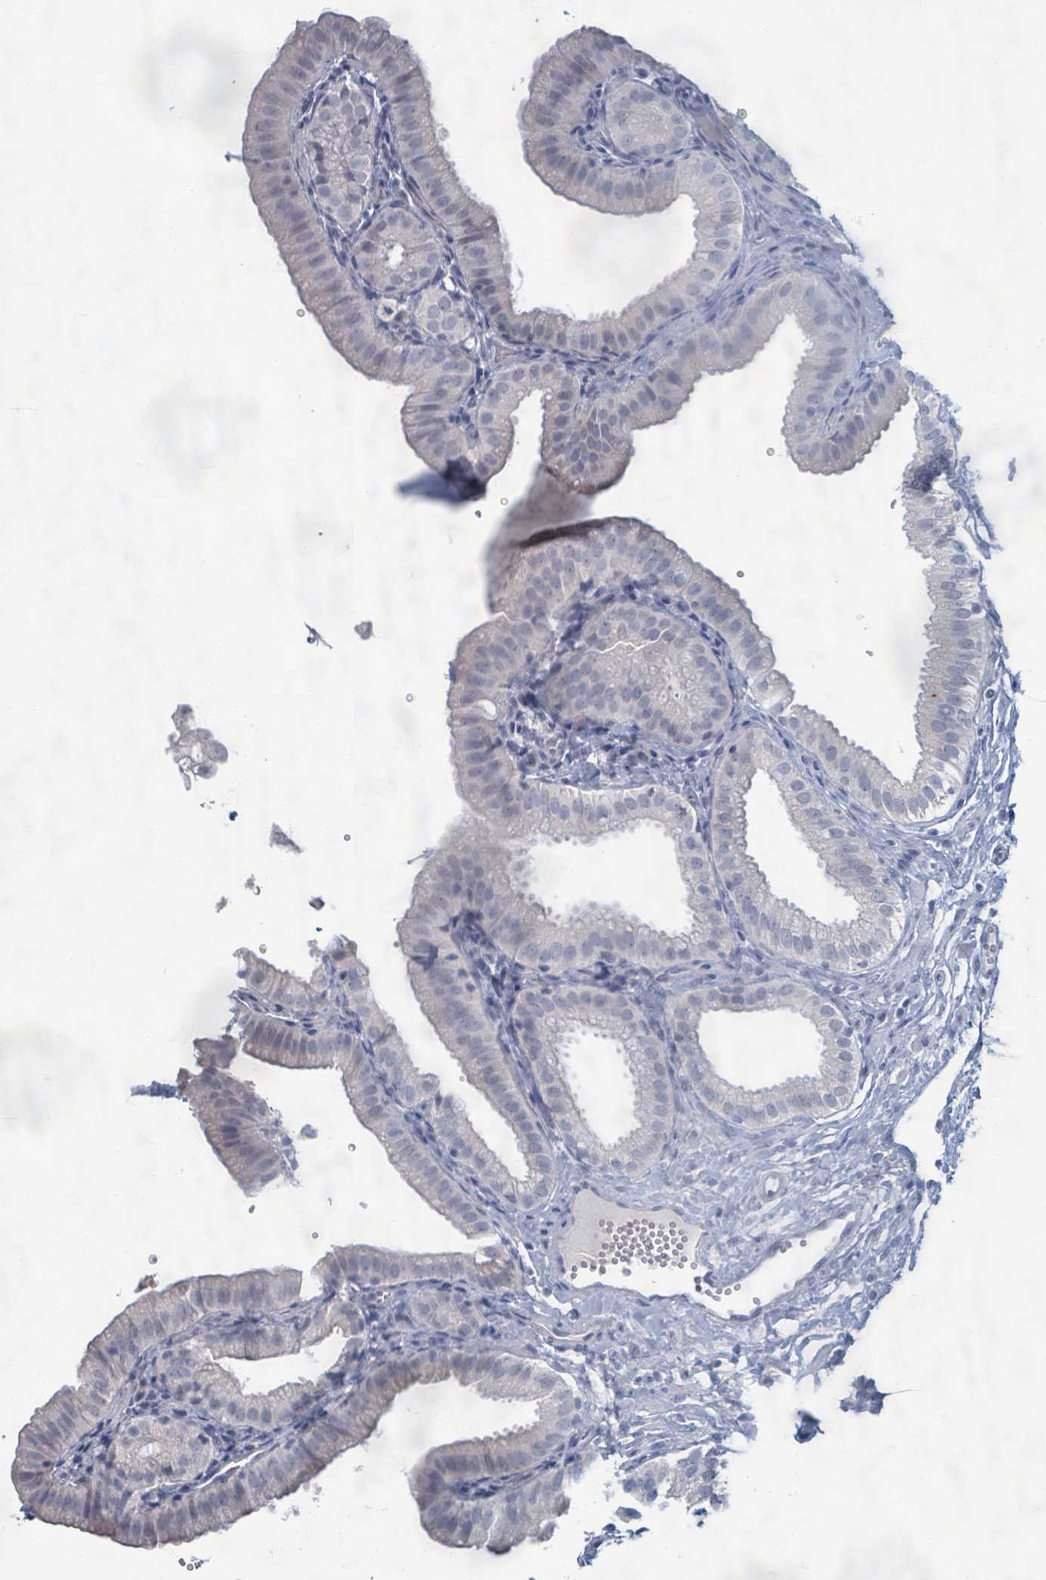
{"staining": {"intensity": "weak", "quantity": "<25%", "location": "nuclear"}, "tissue": "gallbladder", "cell_type": "Glandular cells", "image_type": "normal", "snomed": [{"axis": "morphology", "description": "Normal tissue, NOS"}, {"axis": "topography", "description": "Gallbladder"}], "caption": "A high-resolution photomicrograph shows IHC staining of benign gallbladder, which reveals no significant staining in glandular cells. Brightfield microscopy of immunohistochemistry stained with DAB (brown) and hematoxylin (blue), captured at high magnification.", "gene": "WNT11", "patient": {"sex": "female", "age": 61}}